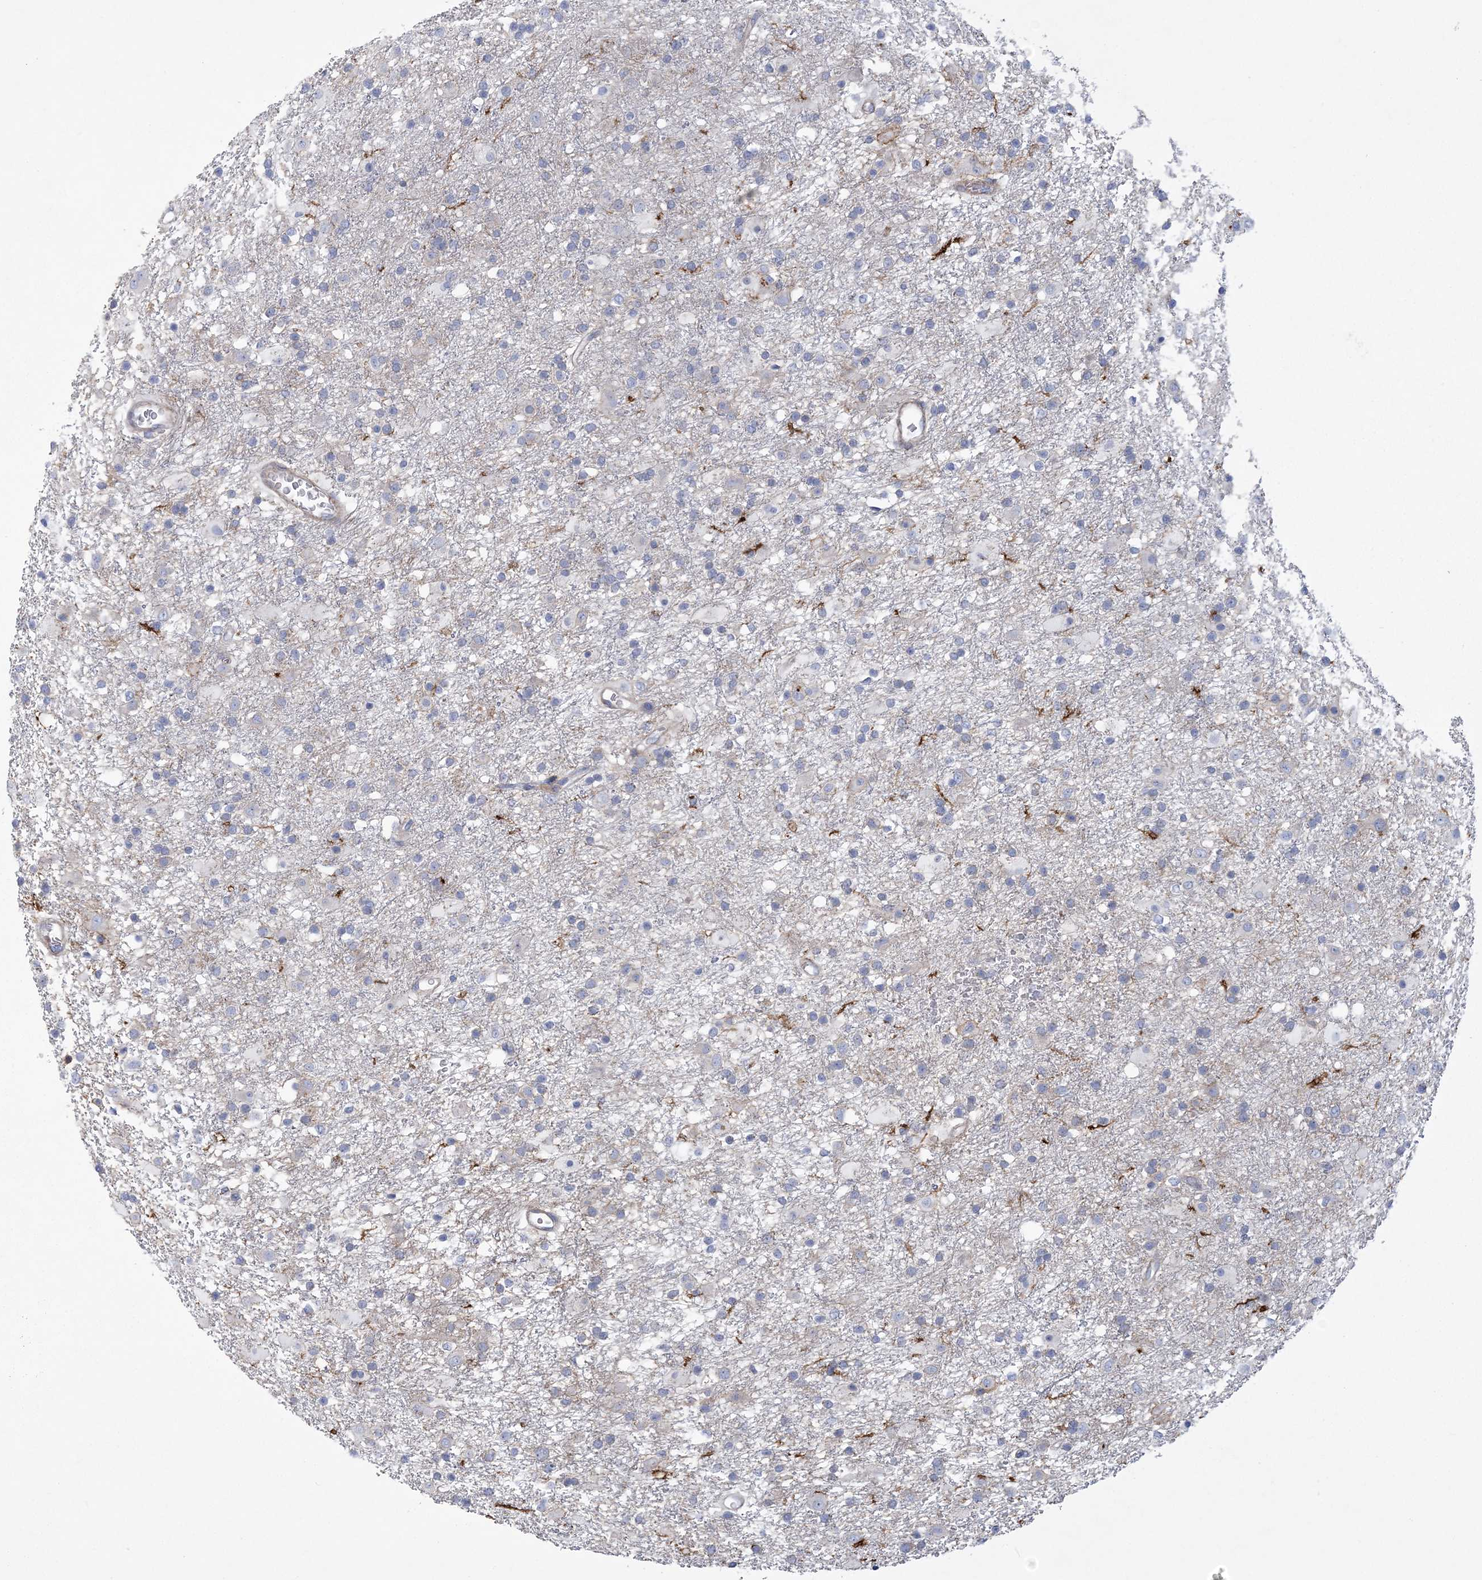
{"staining": {"intensity": "negative", "quantity": "none", "location": "none"}, "tissue": "glioma", "cell_type": "Tumor cells", "image_type": "cancer", "snomed": [{"axis": "morphology", "description": "Glioma, malignant, Low grade"}, {"axis": "topography", "description": "Brain"}], "caption": "IHC of low-grade glioma (malignant) displays no staining in tumor cells. (Stains: DAB (3,3'-diaminobenzidine) immunohistochemistry (IHC) with hematoxylin counter stain, Microscopy: brightfield microscopy at high magnification).", "gene": "ARSJ", "patient": {"sex": "male", "age": 65}}